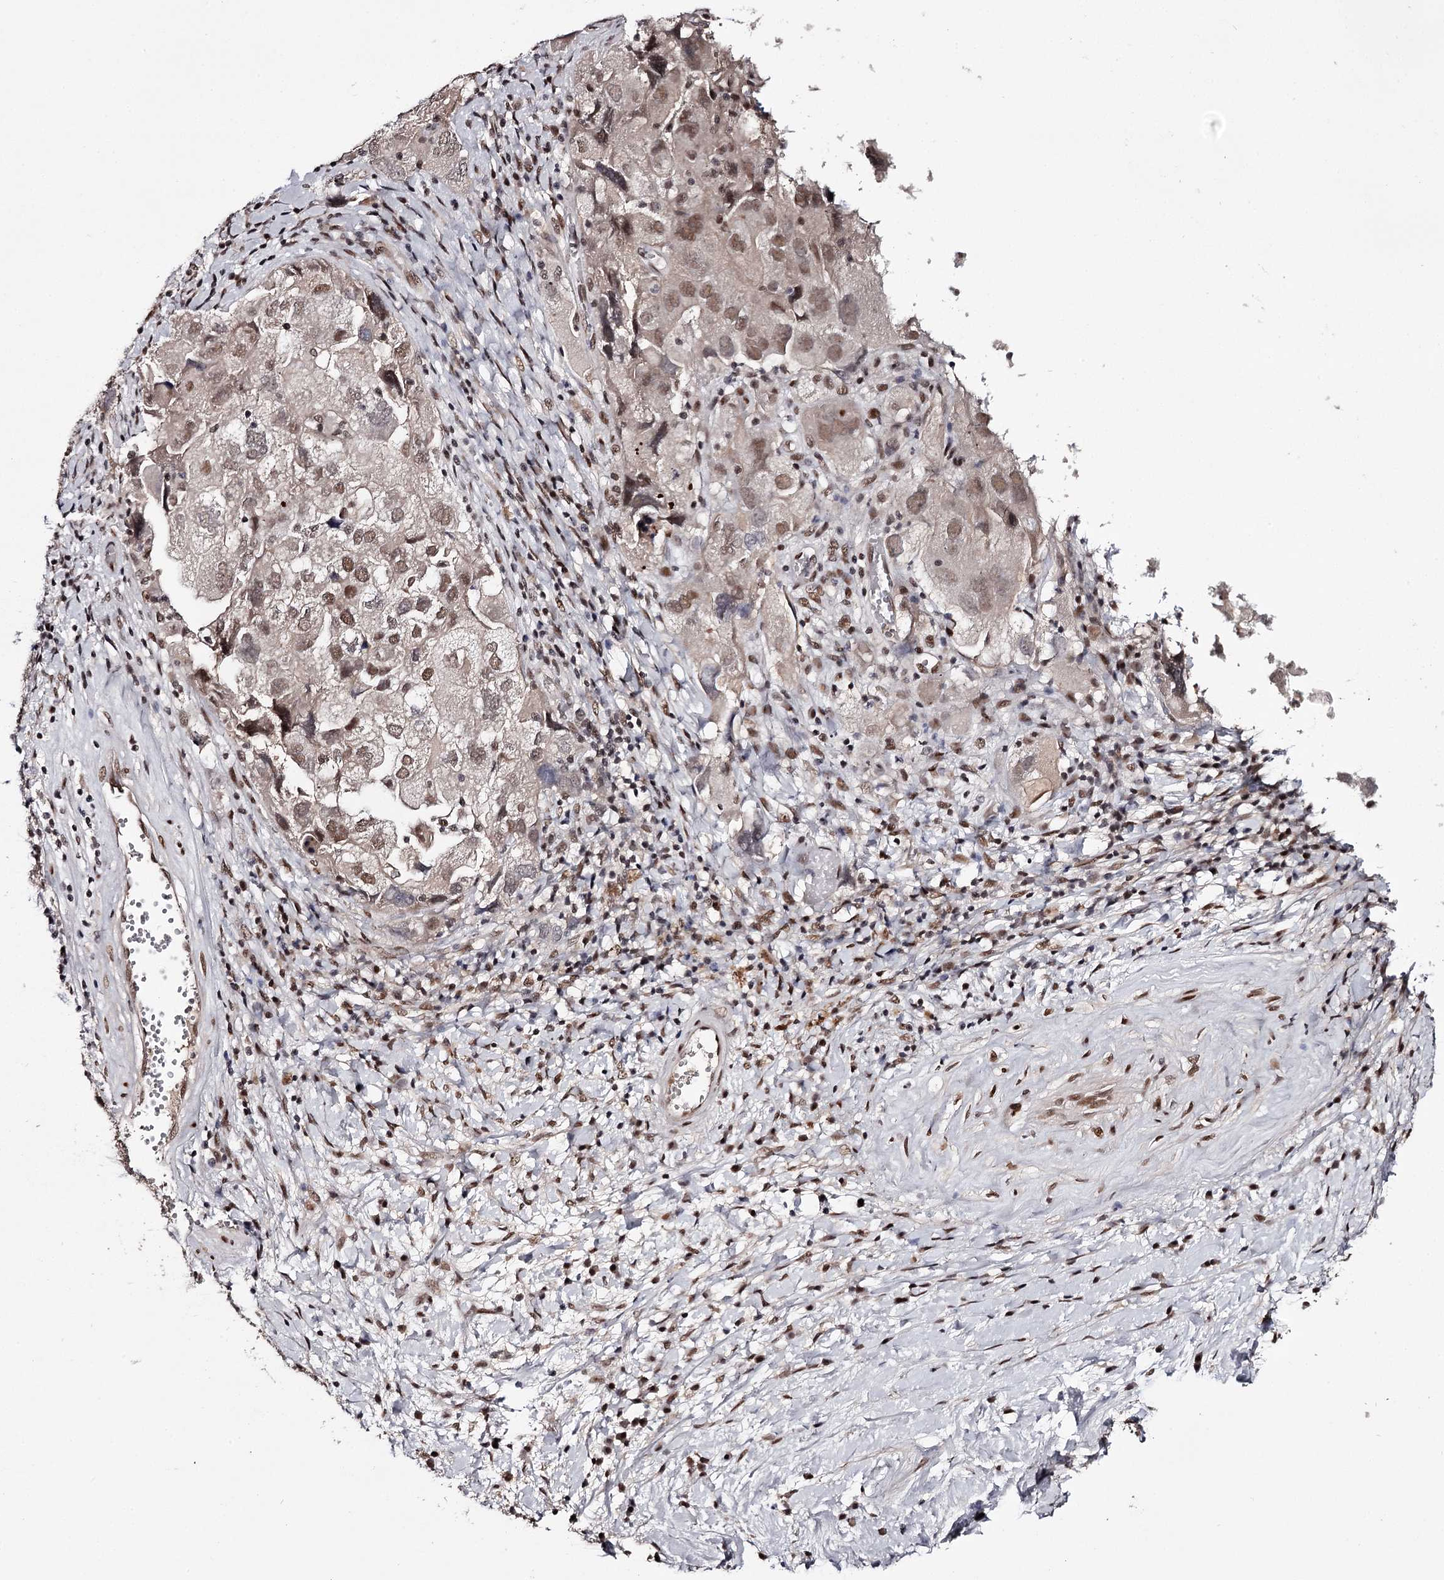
{"staining": {"intensity": "moderate", "quantity": "25%-75%", "location": "nuclear"}, "tissue": "ovarian cancer", "cell_type": "Tumor cells", "image_type": "cancer", "snomed": [{"axis": "morphology", "description": "Carcinoma, NOS"}, {"axis": "morphology", "description": "Cystadenocarcinoma, serous, NOS"}, {"axis": "topography", "description": "Ovary"}], "caption": "An immunohistochemistry histopathology image of tumor tissue is shown. Protein staining in brown labels moderate nuclear positivity in serous cystadenocarcinoma (ovarian) within tumor cells.", "gene": "TTC33", "patient": {"sex": "female", "age": 69}}